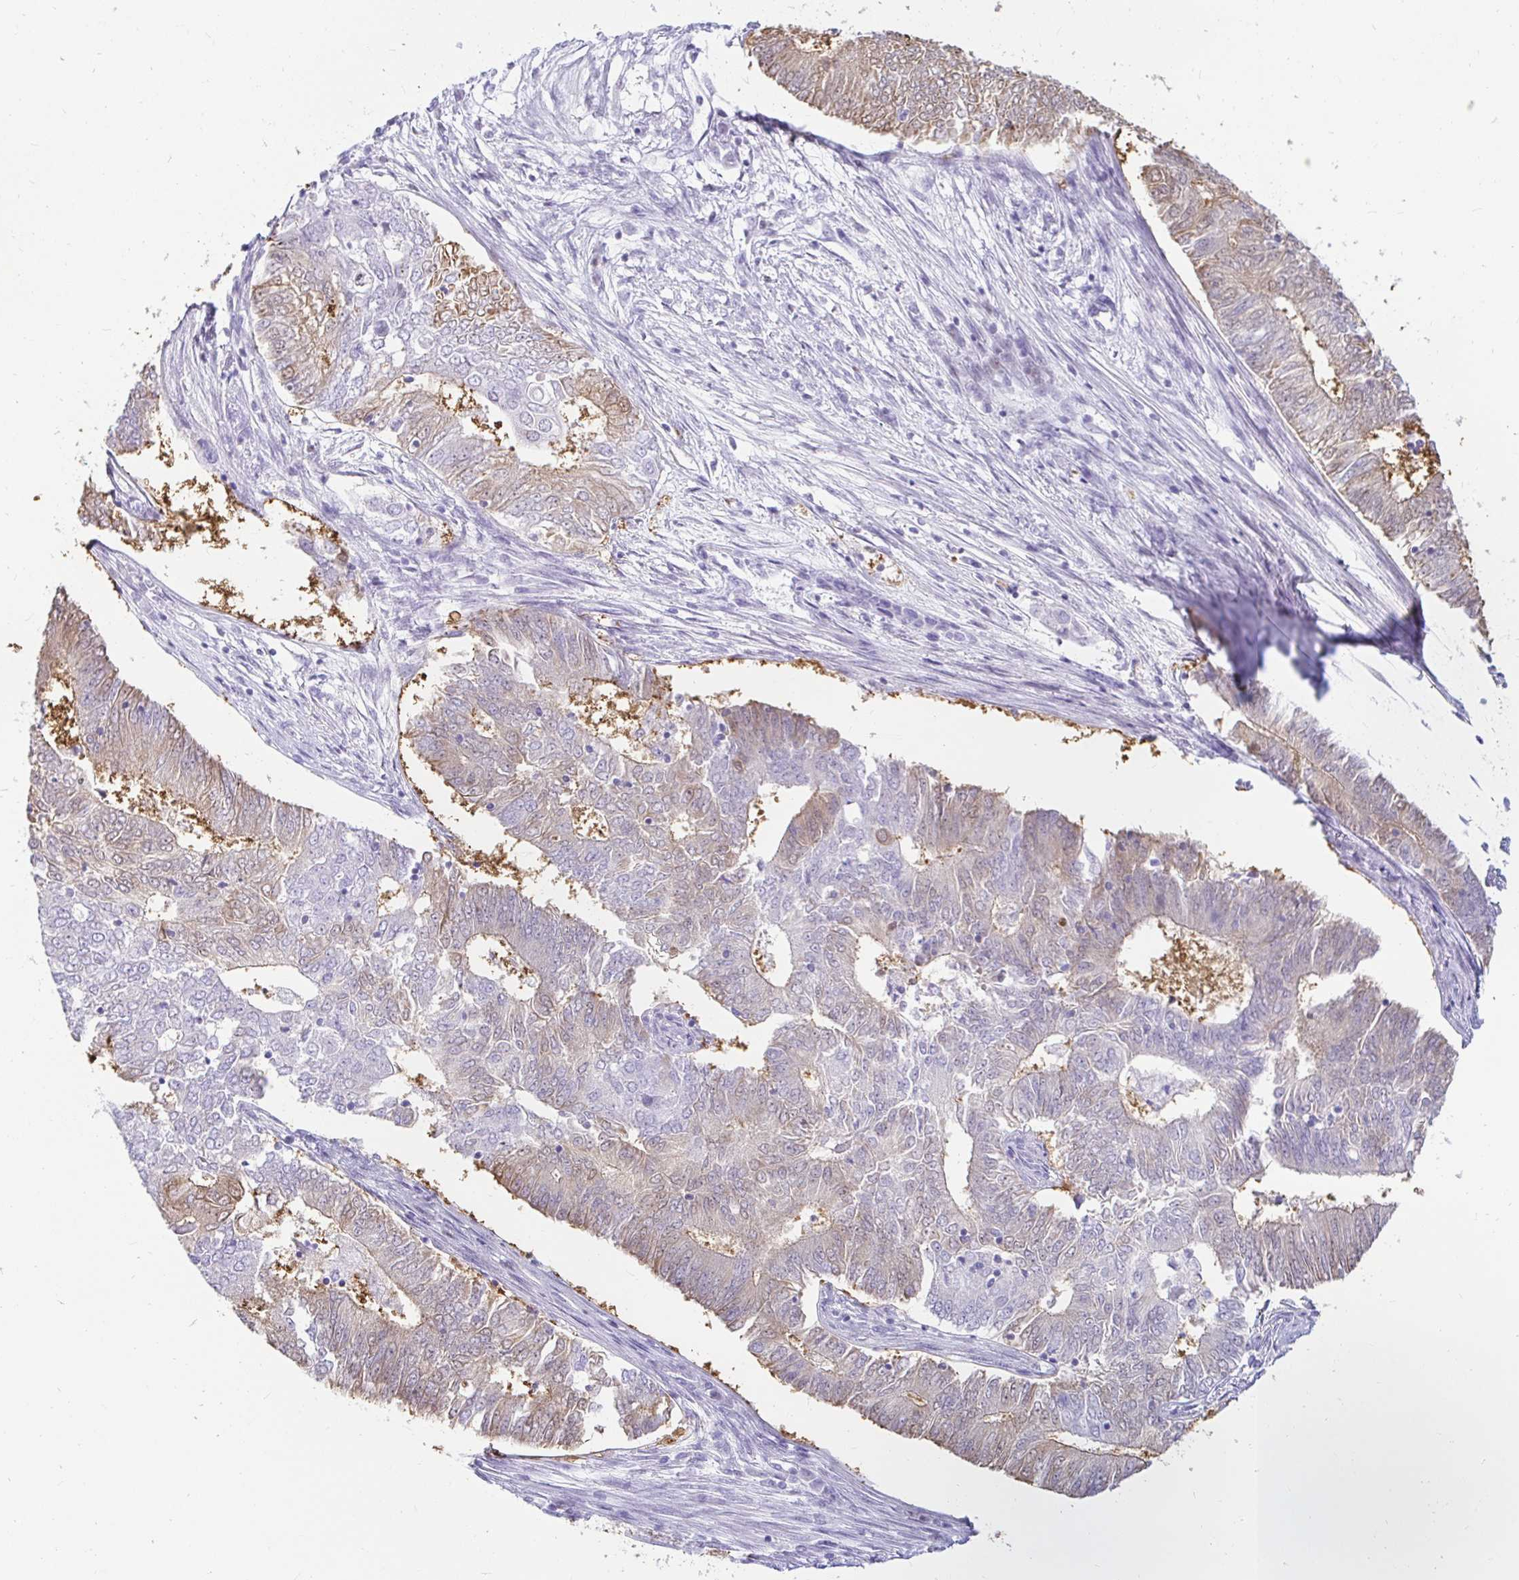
{"staining": {"intensity": "moderate", "quantity": "25%-75%", "location": "cytoplasmic/membranous"}, "tissue": "endometrial cancer", "cell_type": "Tumor cells", "image_type": "cancer", "snomed": [{"axis": "morphology", "description": "Adenocarcinoma, NOS"}, {"axis": "topography", "description": "Endometrium"}], "caption": "Immunohistochemical staining of human endometrial cancer (adenocarcinoma) displays medium levels of moderate cytoplasmic/membranous protein positivity in approximately 25%-75% of tumor cells.", "gene": "CAPSL", "patient": {"sex": "female", "age": 62}}